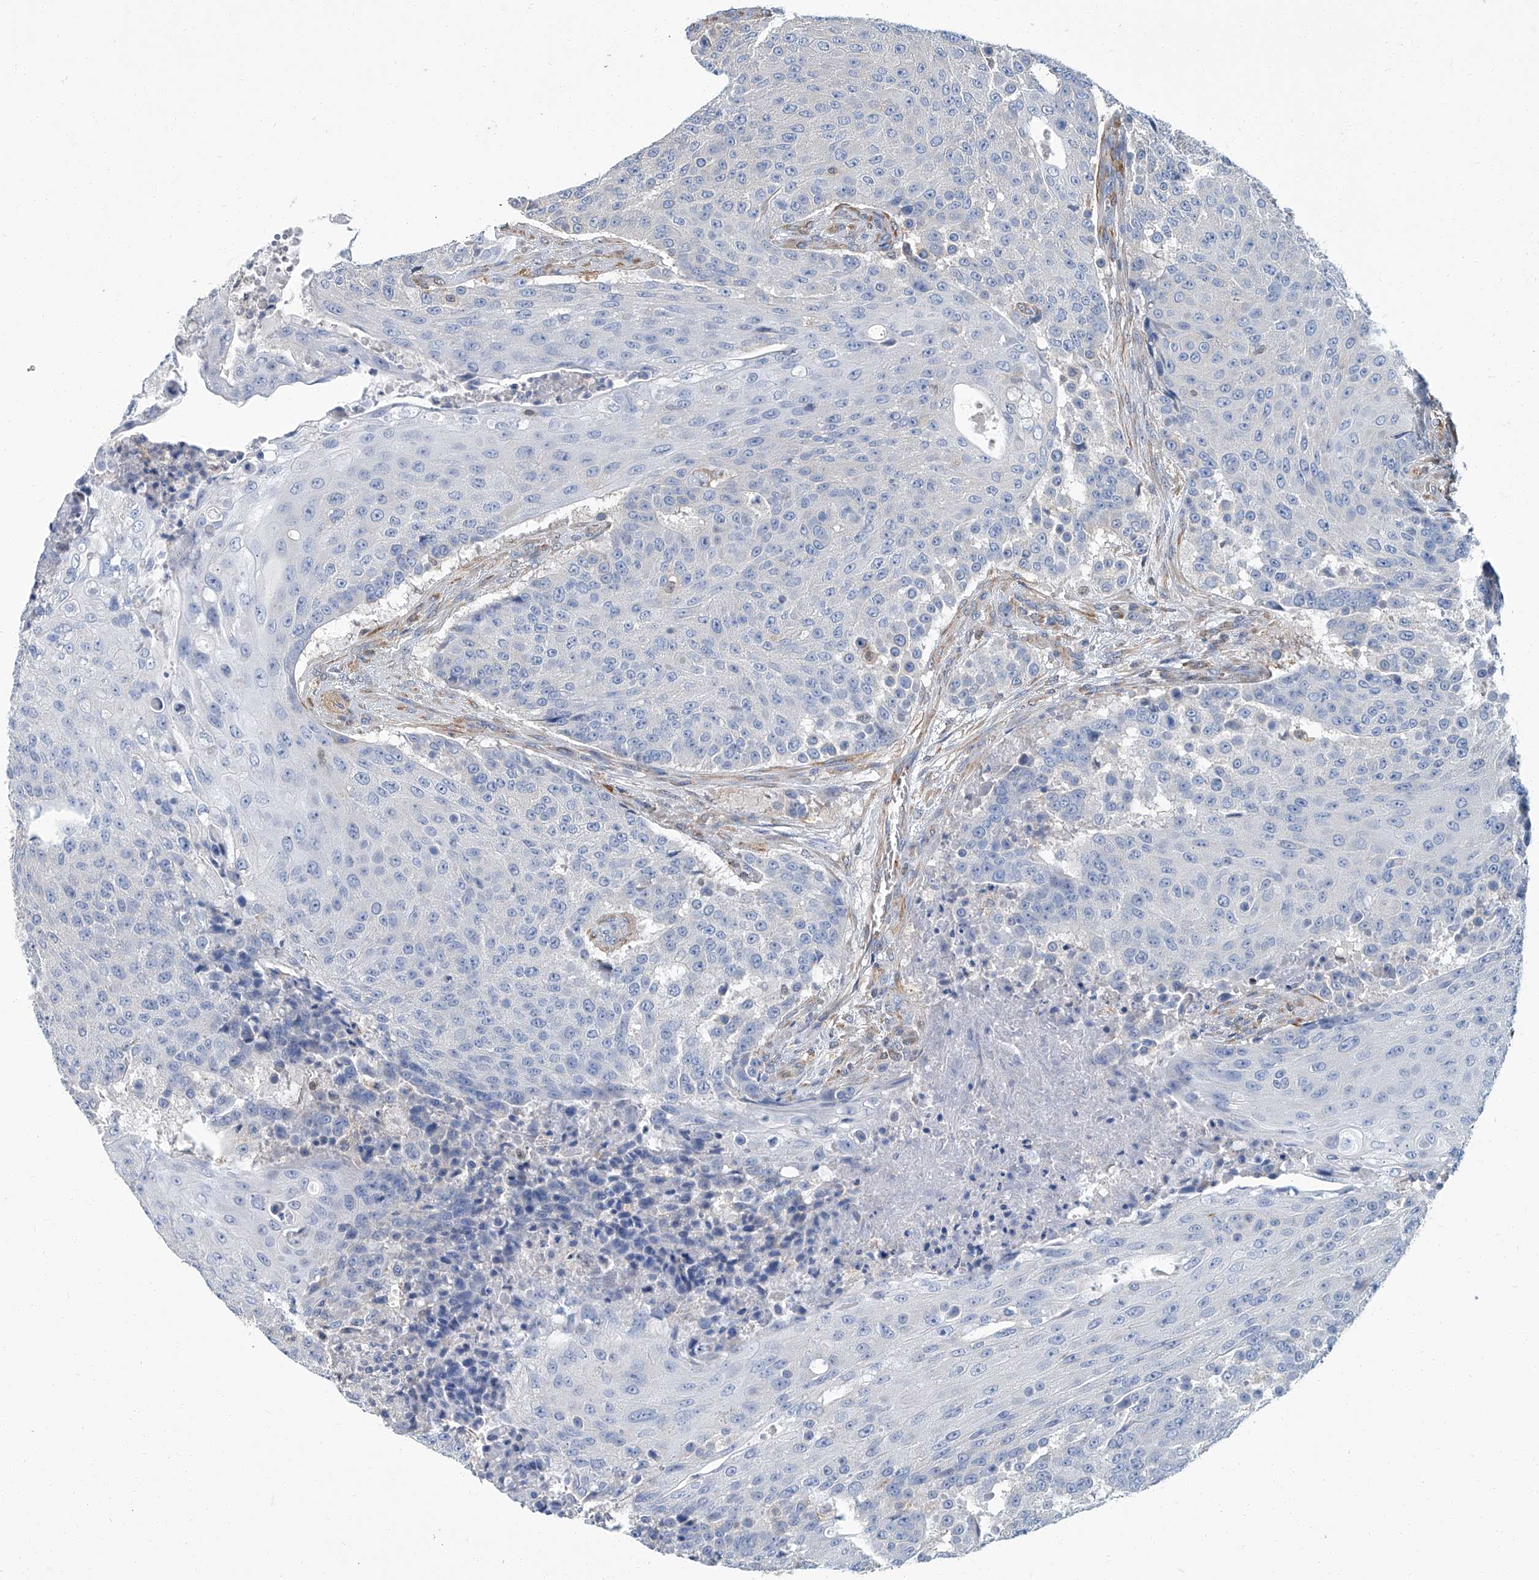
{"staining": {"intensity": "negative", "quantity": "none", "location": "none"}, "tissue": "urothelial cancer", "cell_type": "Tumor cells", "image_type": "cancer", "snomed": [{"axis": "morphology", "description": "Urothelial carcinoma, High grade"}, {"axis": "topography", "description": "Urinary bladder"}], "caption": "This is an immunohistochemistry histopathology image of human urothelial cancer. There is no staining in tumor cells.", "gene": "PSMB10", "patient": {"sex": "female", "age": 63}}